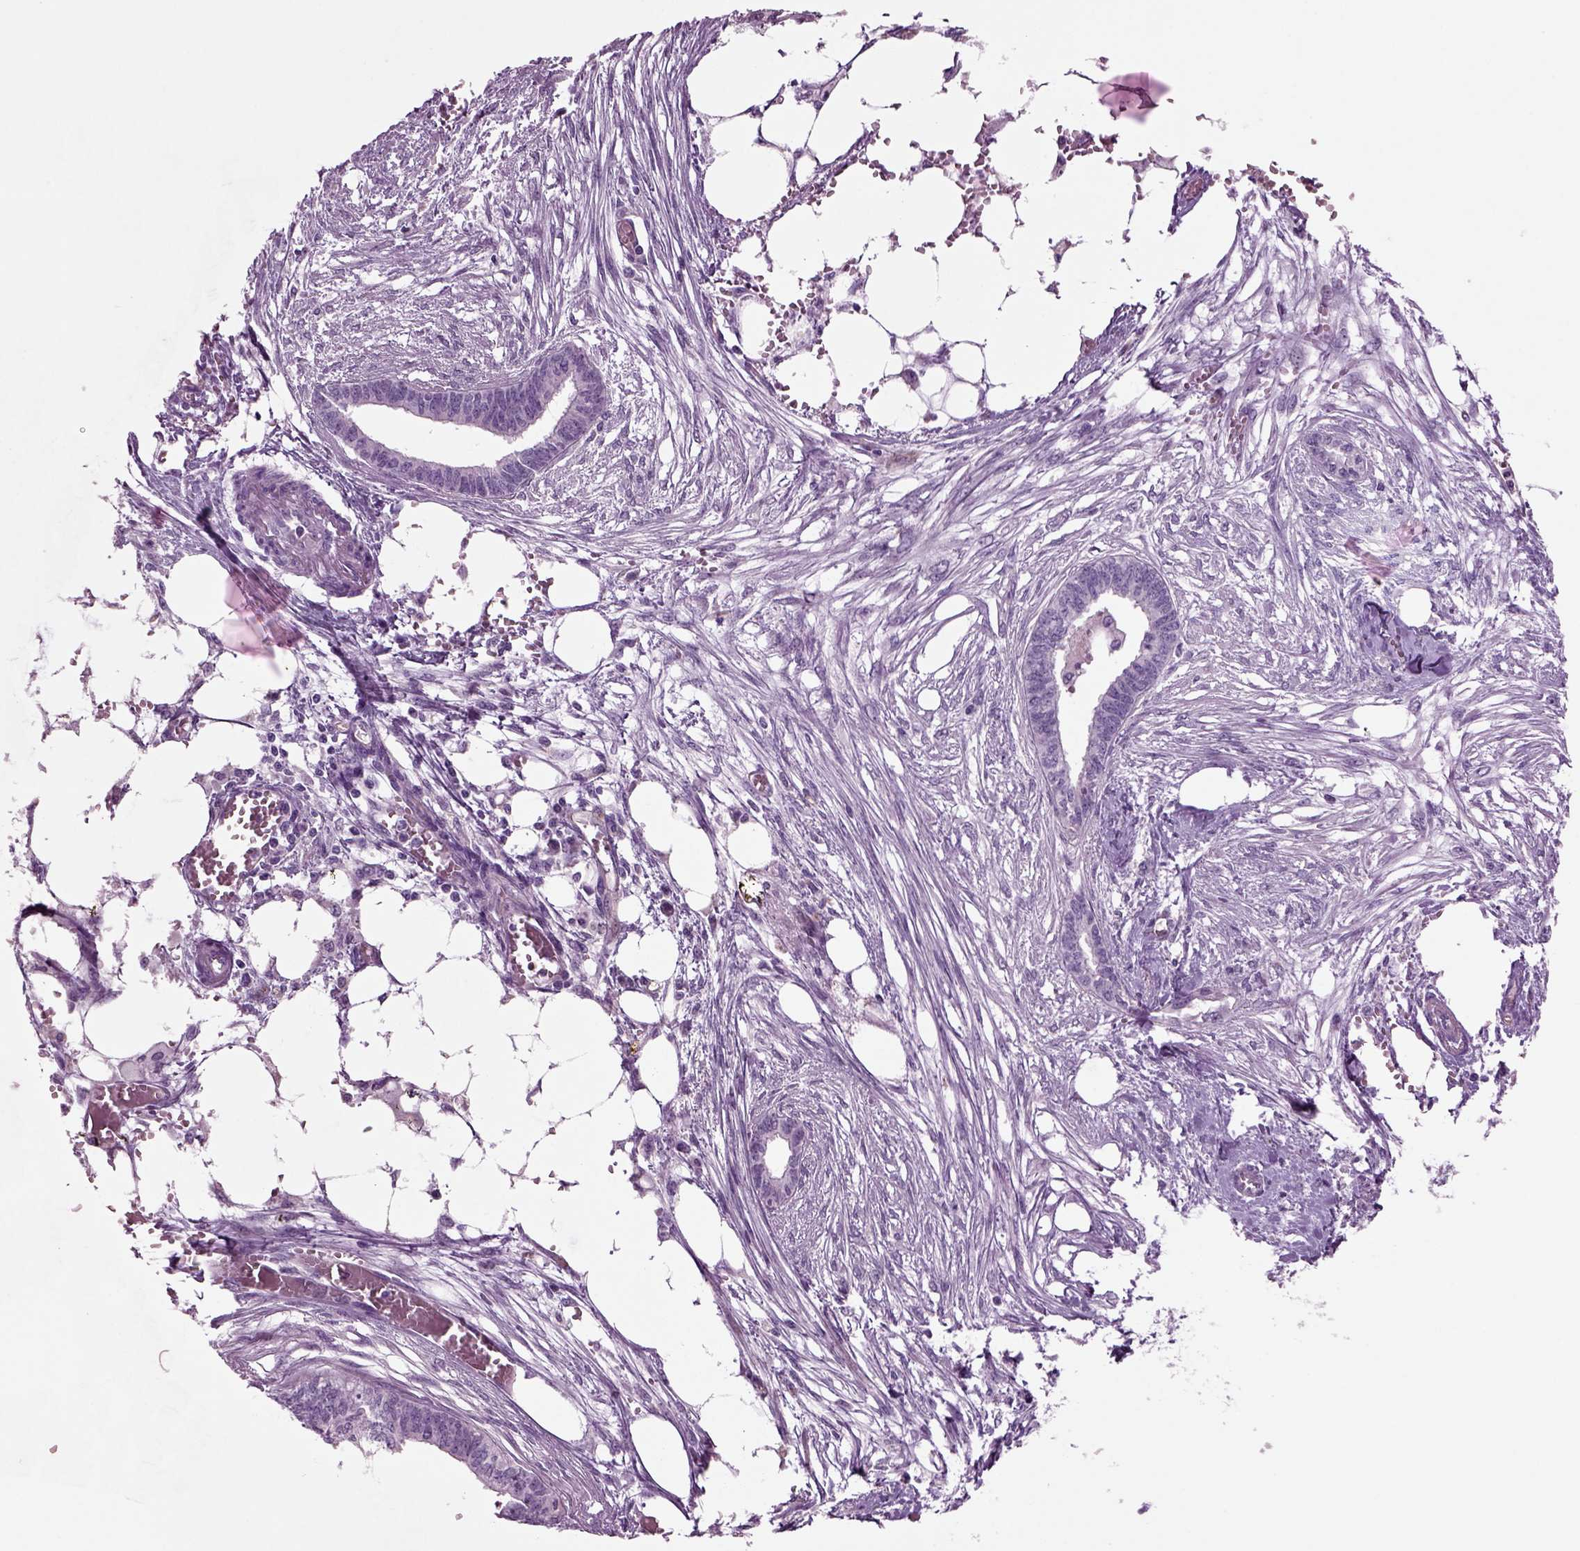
{"staining": {"intensity": "negative", "quantity": "none", "location": "none"}, "tissue": "endometrial cancer", "cell_type": "Tumor cells", "image_type": "cancer", "snomed": [{"axis": "morphology", "description": "Adenocarcinoma, NOS"}, {"axis": "morphology", "description": "Adenocarcinoma, metastatic, NOS"}, {"axis": "topography", "description": "Adipose tissue"}, {"axis": "topography", "description": "Endometrium"}], "caption": "Immunohistochemical staining of endometrial cancer (adenocarcinoma) reveals no significant expression in tumor cells.", "gene": "COL9A2", "patient": {"sex": "female", "age": 67}}